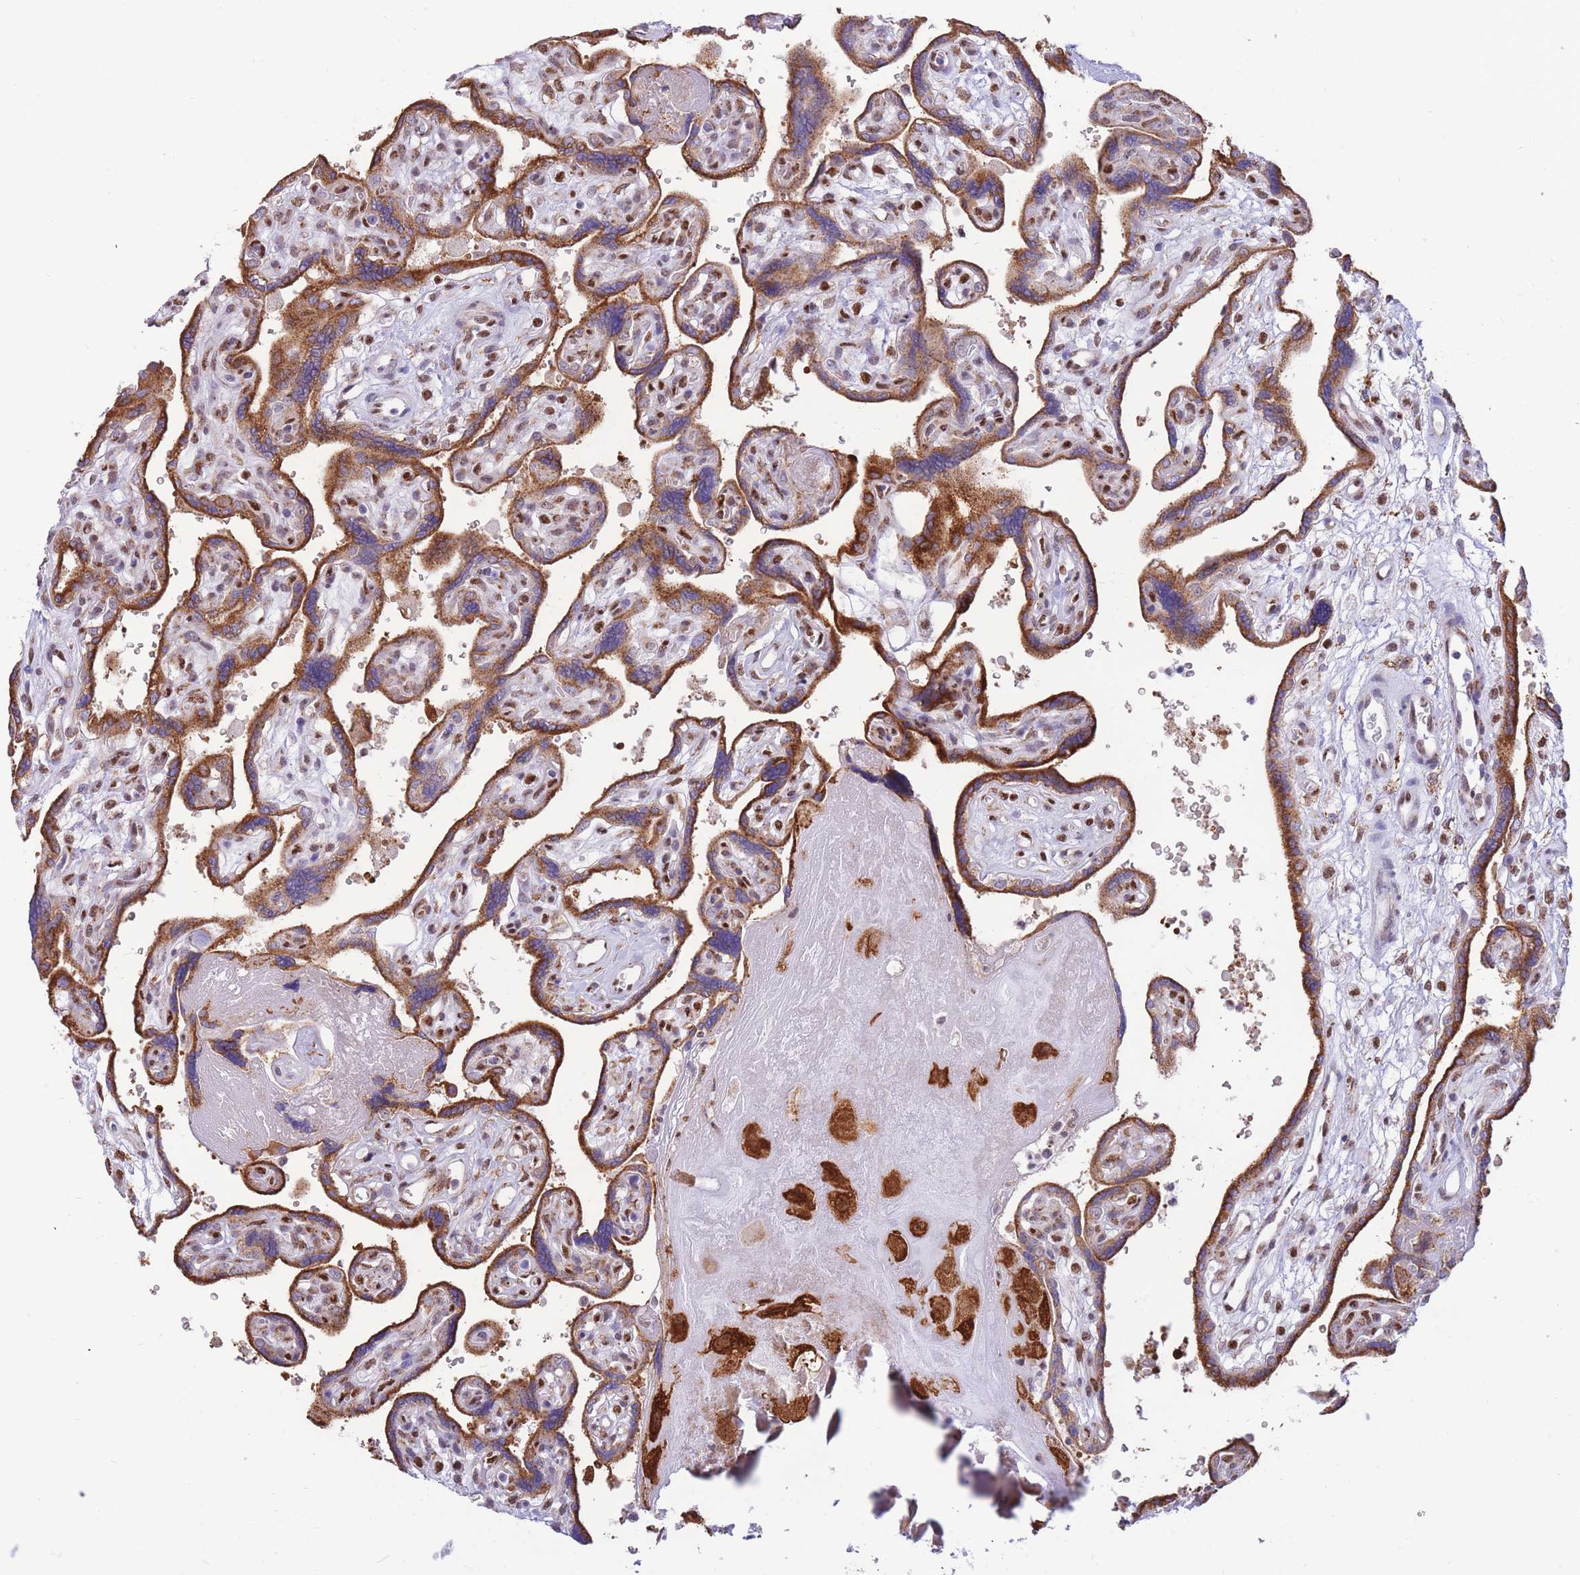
{"staining": {"intensity": "strong", "quantity": ">75%", "location": "cytoplasmic/membranous"}, "tissue": "placenta", "cell_type": "Decidual cells", "image_type": "normal", "snomed": [{"axis": "morphology", "description": "Normal tissue, NOS"}, {"axis": "topography", "description": "Placenta"}], "caption": "Immunohistochemical staining of normal human placenta exhibits >75% levels of strong cytoplasmic/membranous protein expression in about >75% of decidual cells.", "gene": "FAM153A", "patient": {"sex": "female", "age": 39}}